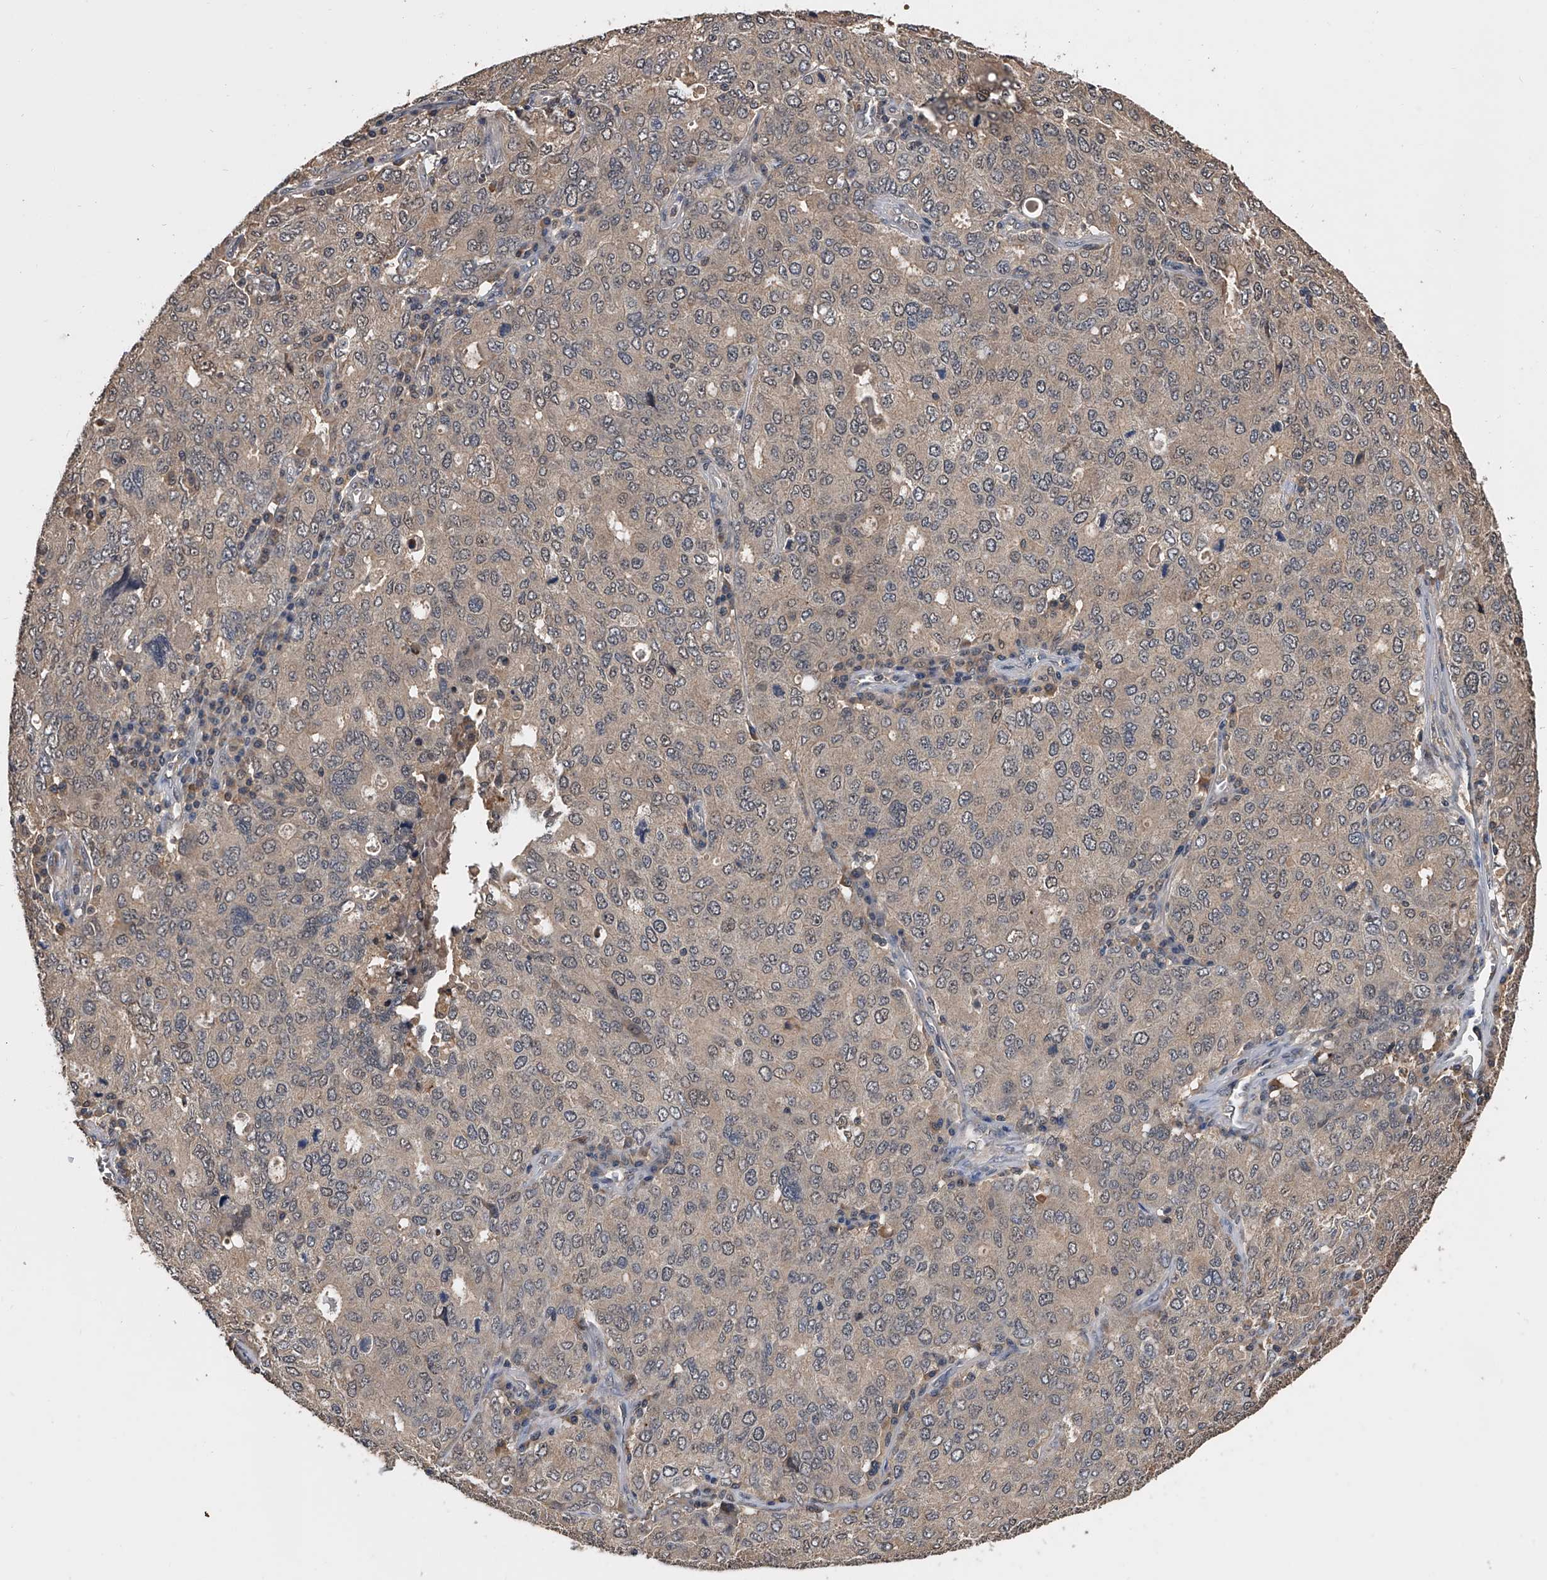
{"staining": {"intensity": "negative", "quantity": "none", "location": "none"}, "tissue": "ovarian cancer", "cell_type": "Tumor cells", "image_type": "cancer", "snomed": [{"axis": "morphology", "description": "Carcinoma, endometroid"}, {"axis": "topography", "description": "Ovary"}], "caption": "High magnification brightfield microscopy of ovarian endometroid carcinoma stained with DAB (3,3'-diaminobenzidine) (brown) and counterstained with hematoxylin (blue): tumor cells show no significant positivity.", "gene": "EFCAB7", "patient": {"sex": "female", "age": 62}}